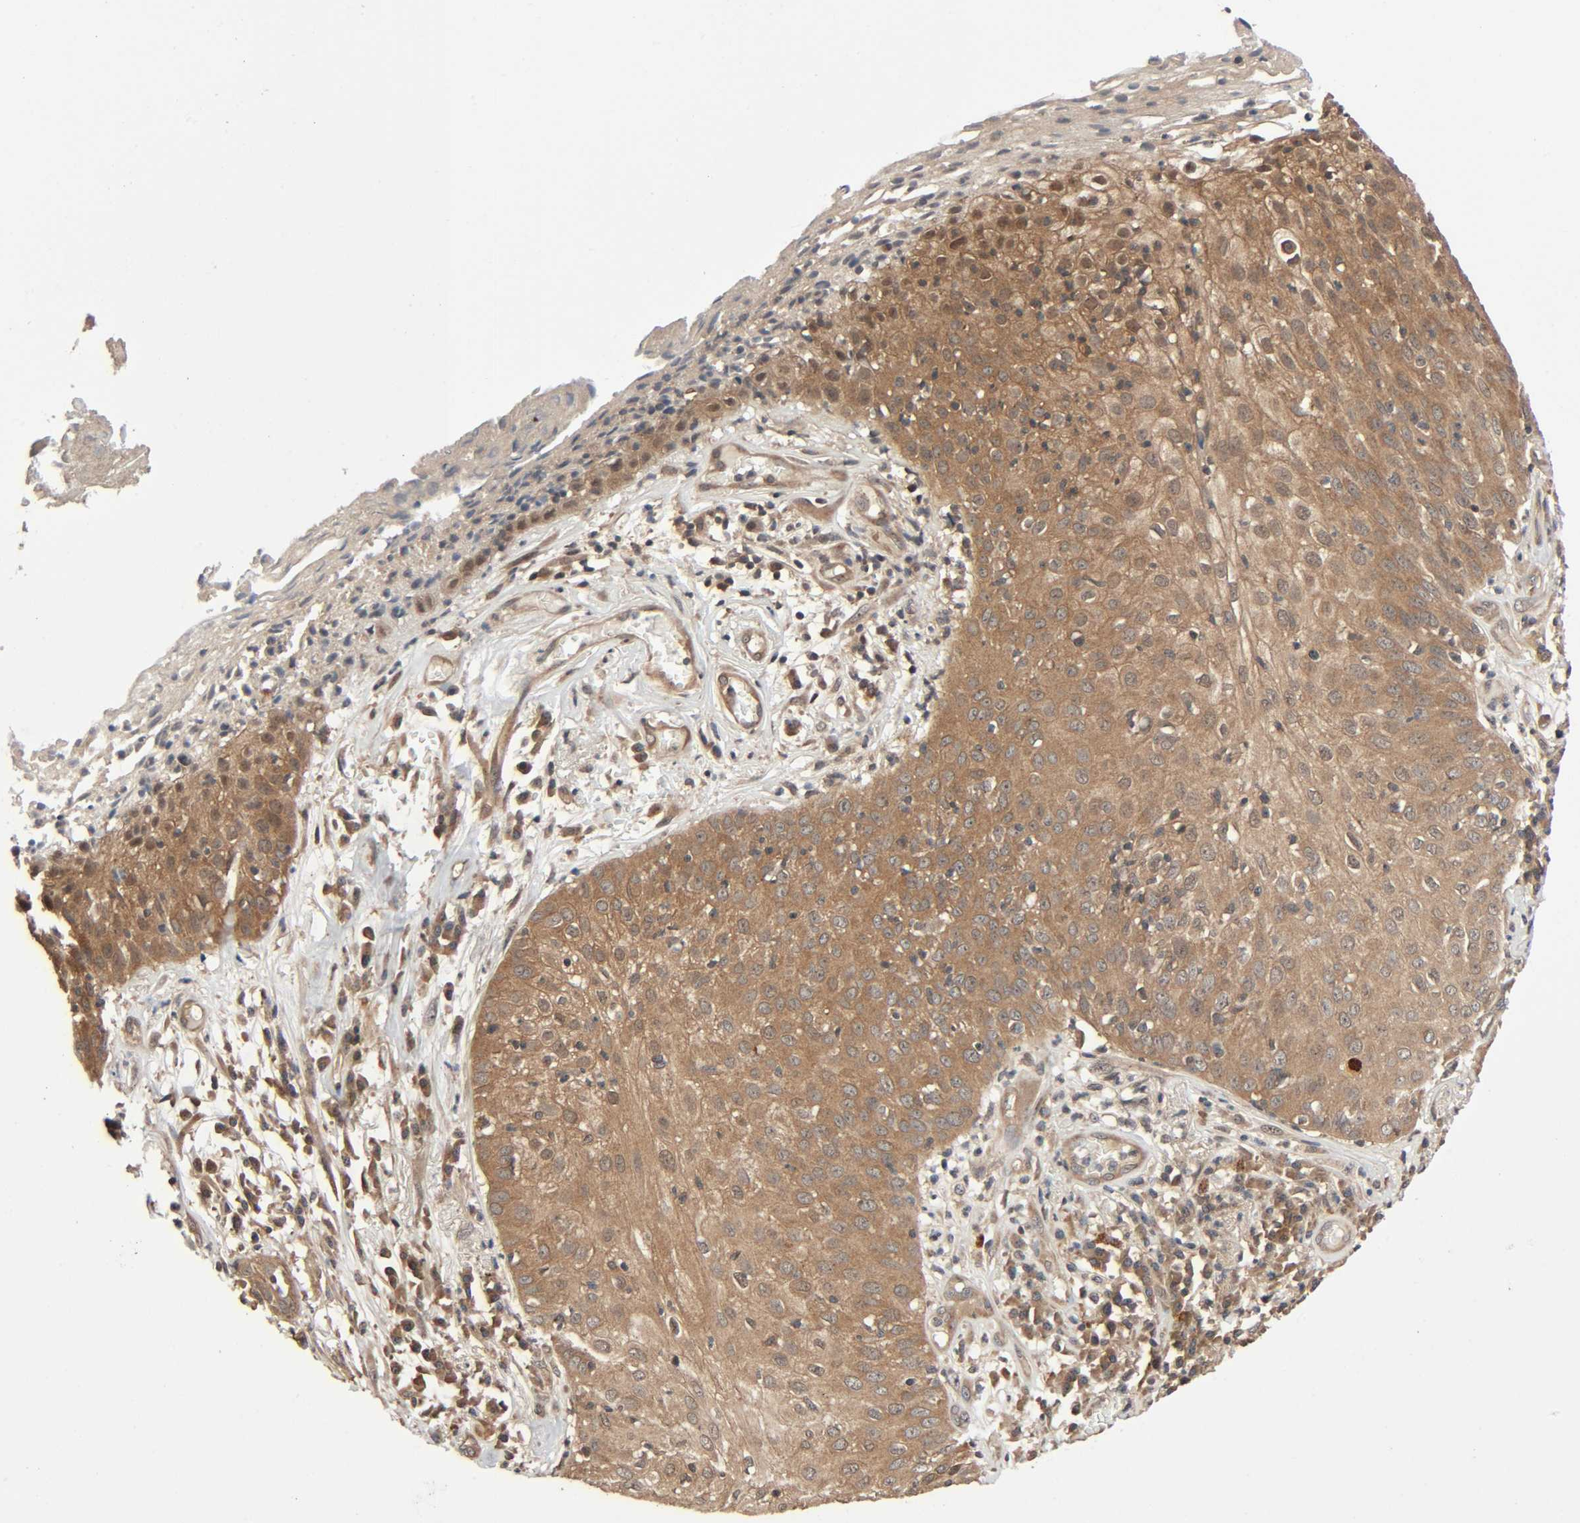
{"staining": {"intensity": "moderate", "quantity": ">75%", "location": "cytoplasmic/membranous"}, "tissue": "skin cancer", "cell_type": "Tumor cells", "image_type": "cancer", "snomed": [{"axis": "morphology", "description": "Squamous cell carcinoma, NOS"}, {"axis": "topography", "description": "Skin"}], "caption": "A medium amount of moderate cytoplasmic/membranous positivity is identified in about >75% of tumor cells in skin squamous cell carcinoma tissue.", "gene": "PPP2R1B", "patient": {"sex": "male", "age": 65}}